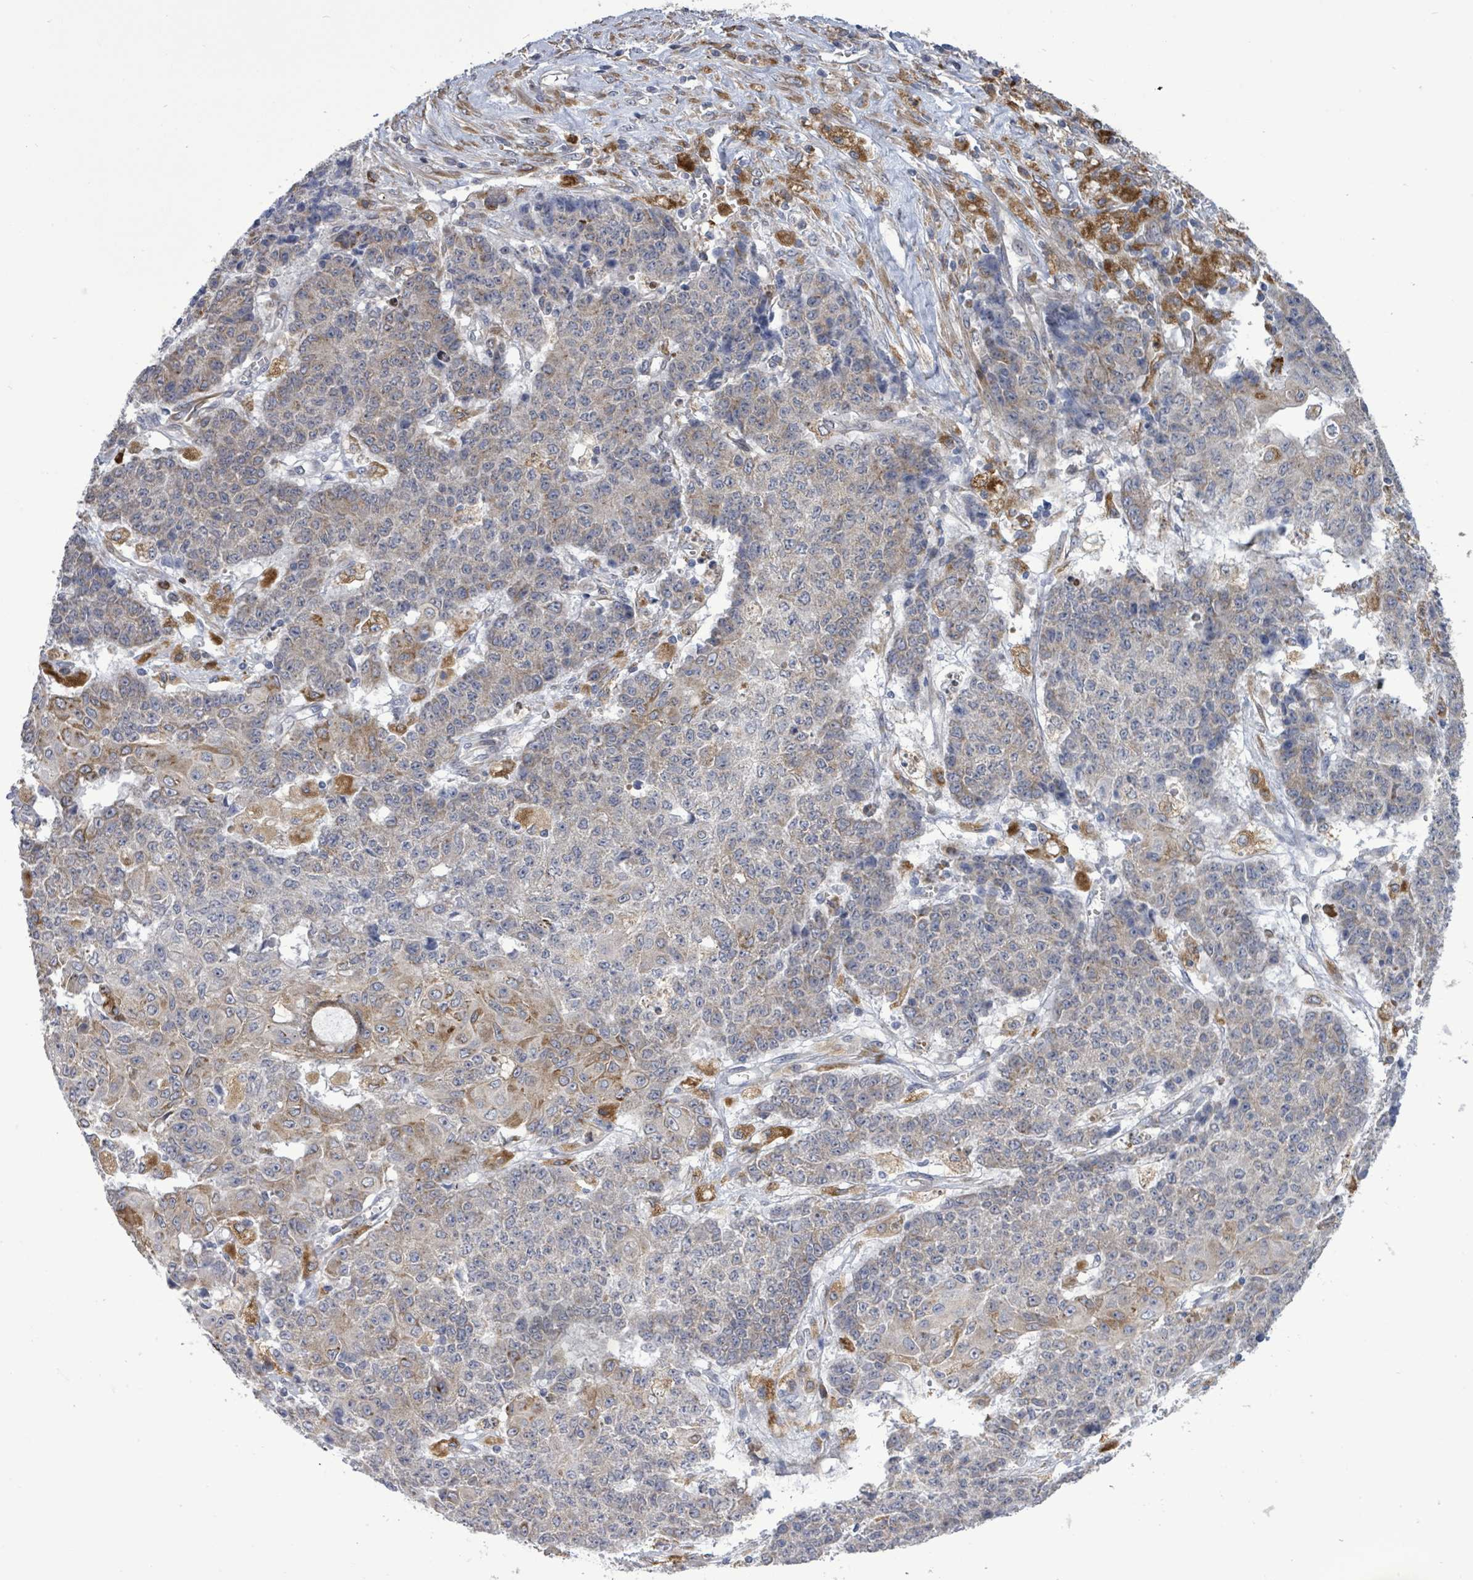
{"staining": {"intensity": "moderate", "quantity": "<25%", "location": "cytoplasmic/membranous"}, "tissue": "ovarian cancer", "cell_type": "Tumor cells", "image_type": "cancer", "snomed": [{"axis": "morphology", "description": "Carcinoma, endometroid"}, {"axis": "topography", "description": "Ovary"}], "caption": "Ovarian cancer stained for a protein exhibits moderate cytoplasmic/membranous positivity in tumor cells. The protein of interest is stained brown, and the nuclei are stained in blue (DAB (3,3'-diaminobenzidine) IHC with brightfield microscopy, high magnification).", "gene": "SAR1A", "patient": {"sex": "female", "age": 42}}